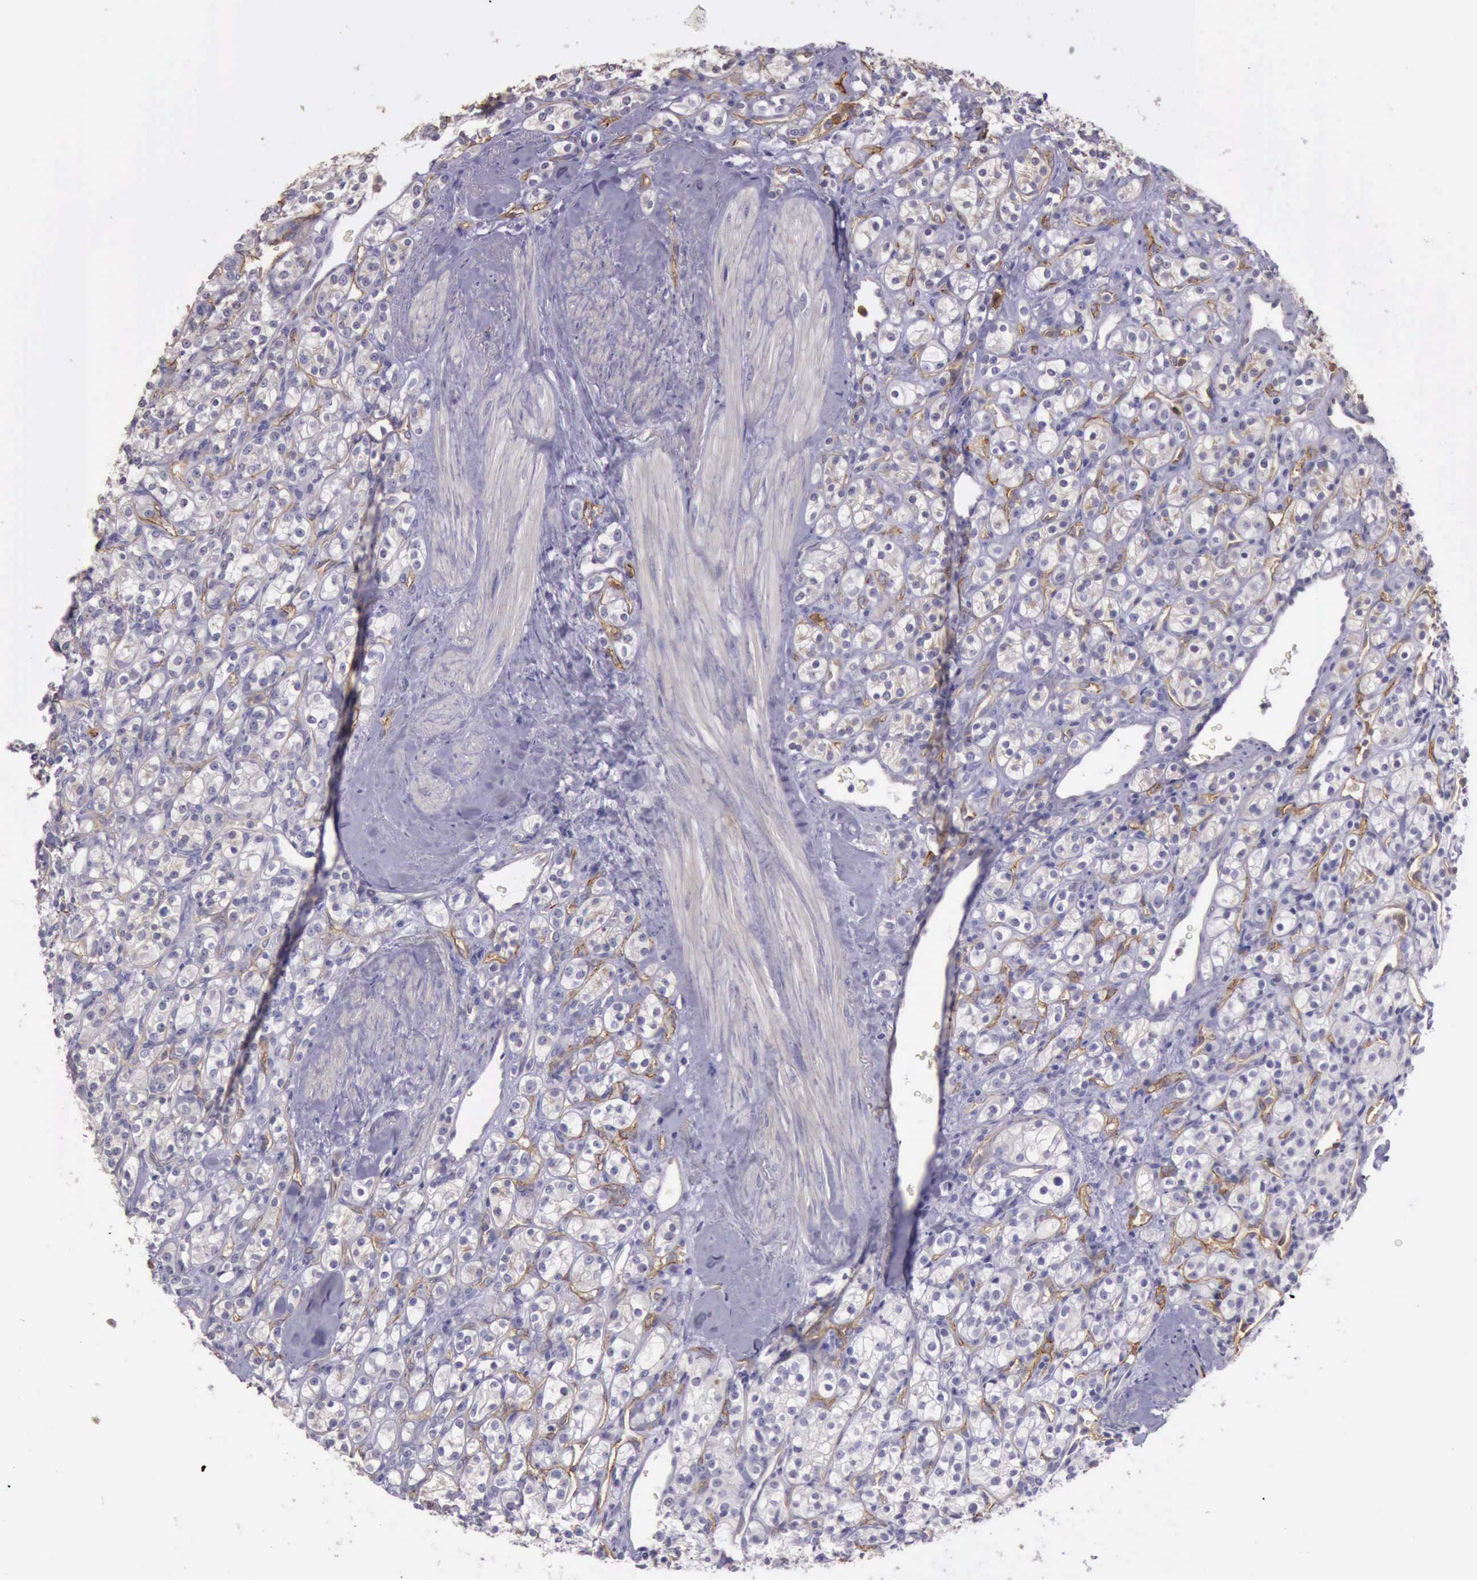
{"staining": {"intensity": "negative", "quantity": "none", "location": "none"}, "tissue": "renal cancer", "cell_type": "Tumor cells", "image_type": "cancer", "snomed": [{"axis": "morphology", "description": "Adenocarcinoma, NOS"}, {"axis": "topography", "description": "Kidney"}], "caption": "High magnification brightfield microscopy of renal adenocarcinoma stained with DAB (brown) and counterstained with hematoxylin (blue): tumor cells show no significant staining. (DAB immunohistochemistry (IHC), high magnification).", "gene": "TCEANC", "patient": {"sex": "male", "age": 77}}